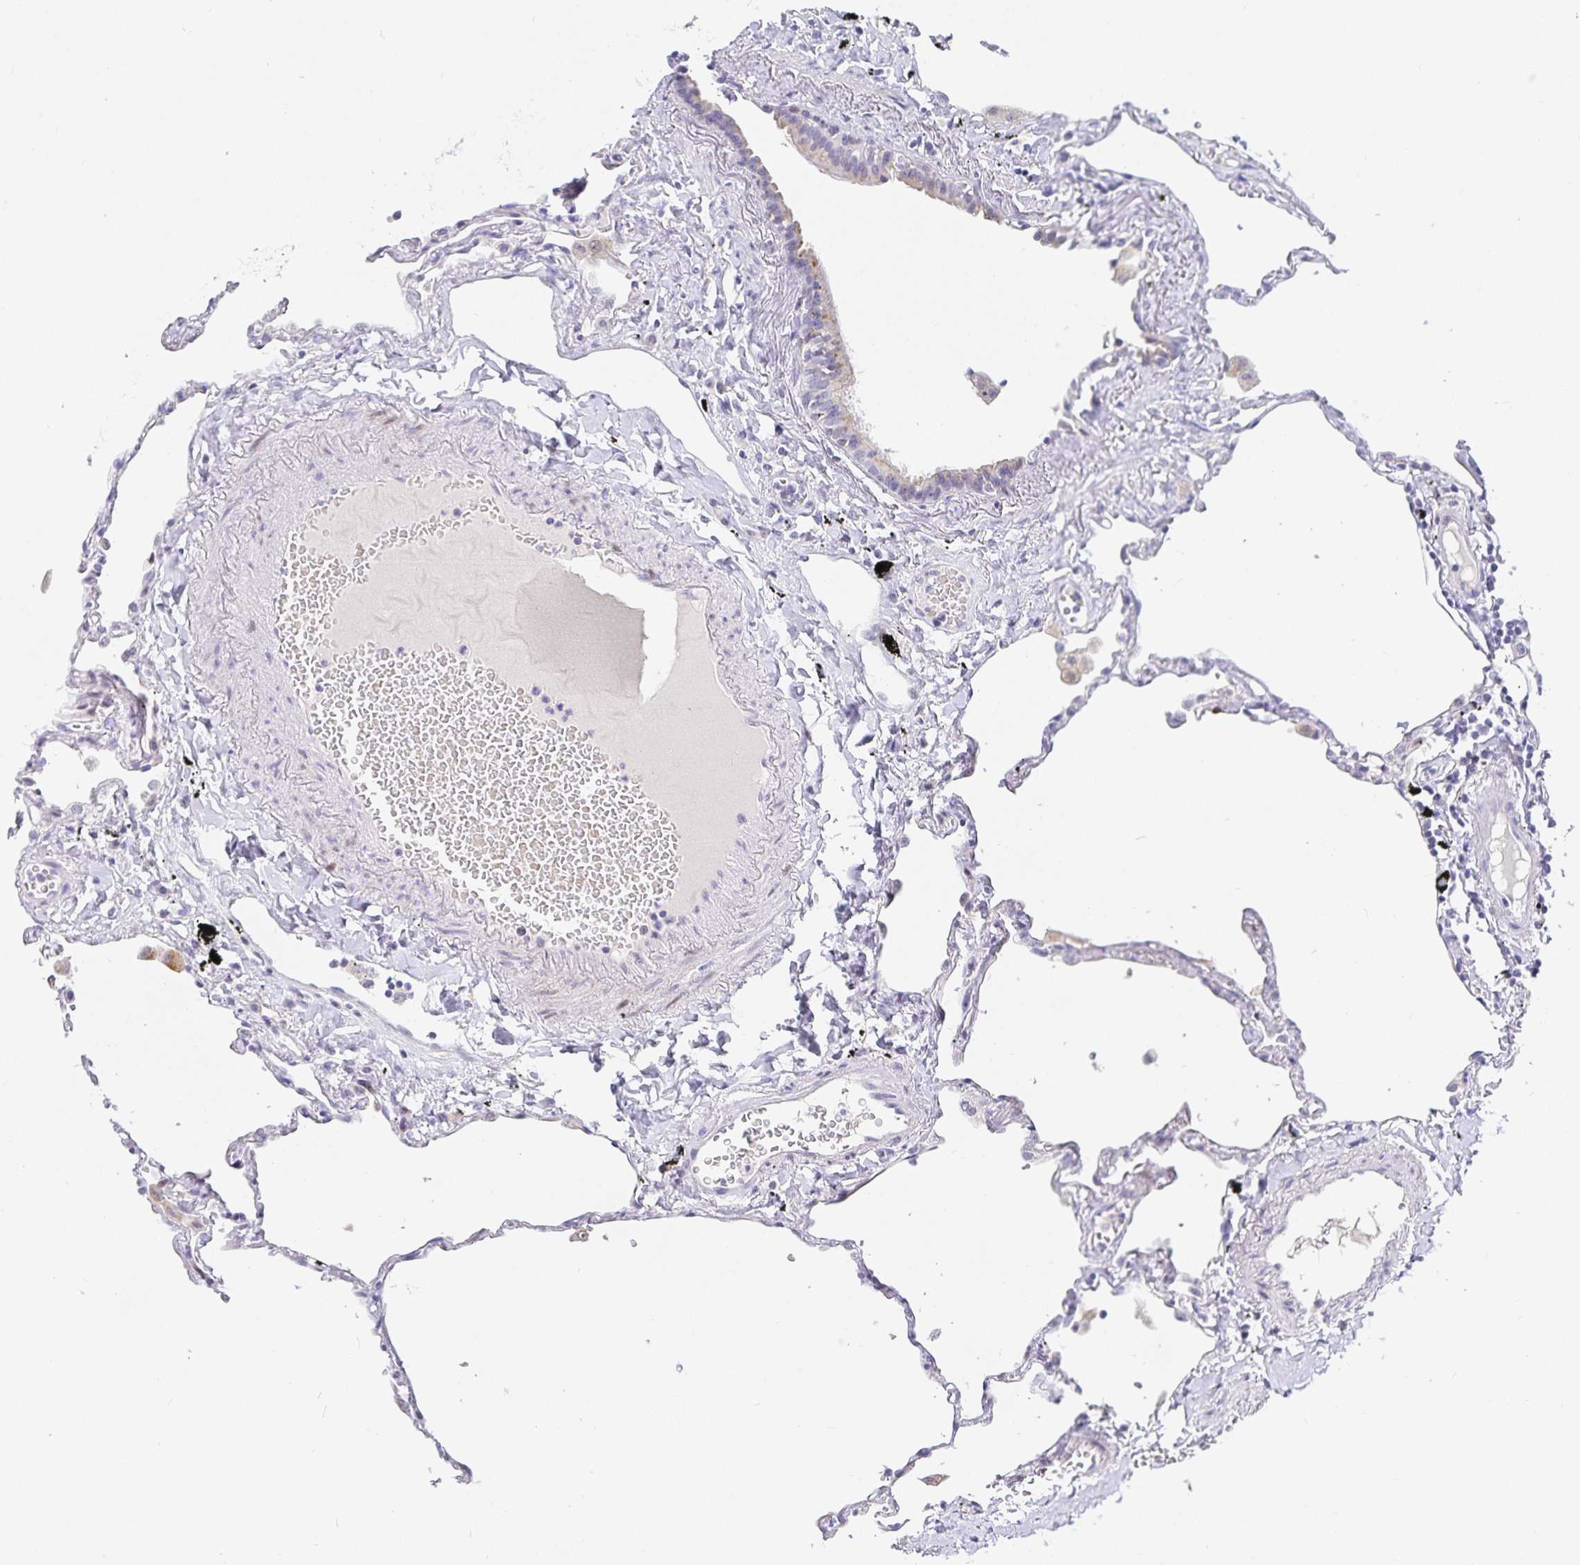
{"staining": {"intensity": "negative", "quantity": "none", "location": "none"}, "tissue": "lung", "cell_type": "Alveolar cells", "image_type": "normal", "snomed": [{"axis": "morphology", "description": "Normal tissue, NOS"}, {"axis": "topography", "description": "Lung"}], "caption": "Immunohistochemistry histopathology image of normal lung stained for a protein (brown), which exhibits no positivity in alveolar cells.", "gene": "KBTBD13", "patient": {"sex": "female", "age": 67}}